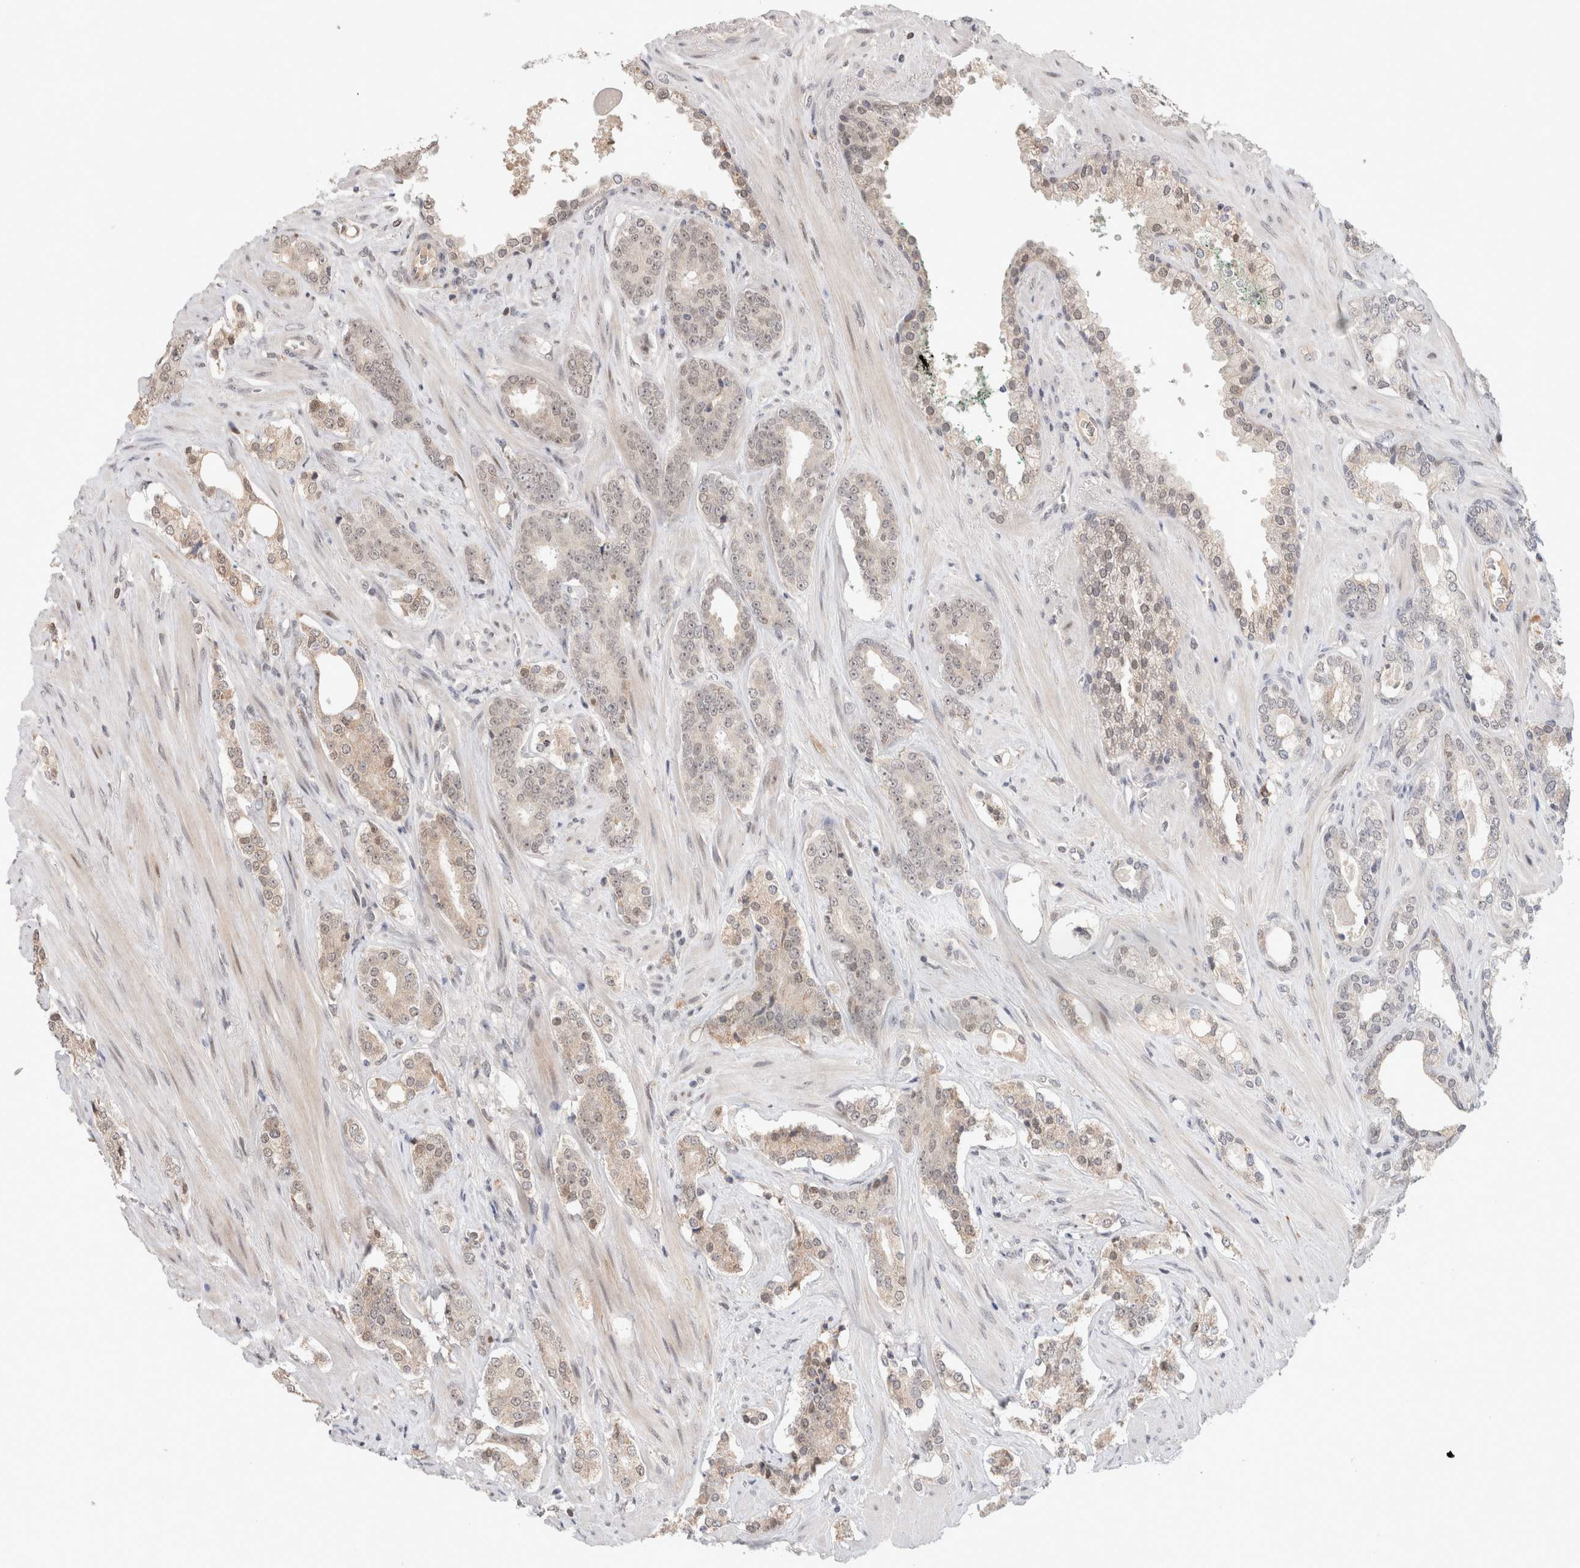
{"staining": {"intensity": "weak", "quantity": "<25%", "location": "cytoplasmic/membranous,nuclear"}, "tissue": "prostate cancer", "cell_type": "Tumor cells", "image_type": "cancer", "snomed": [{"axis": "morphology", "description": "Adenocarcinoma, High grade"}, {"axis": "topography", "description": "Prostate"}], "caption": "This image is of prostate adenocarcinoma (high-grade) stained with immunohistochemistry to label a protein in brown with the nuclei are counter-stained blue. There is no expression in tumor cells. The staining is performed using DAB (3,3'-diaminobenzidine) brown chromogen with nuclei counter-stained in using hematoxylin.", "gene": "SYDE2", "patient": {"sex": "male", "age": 71}}